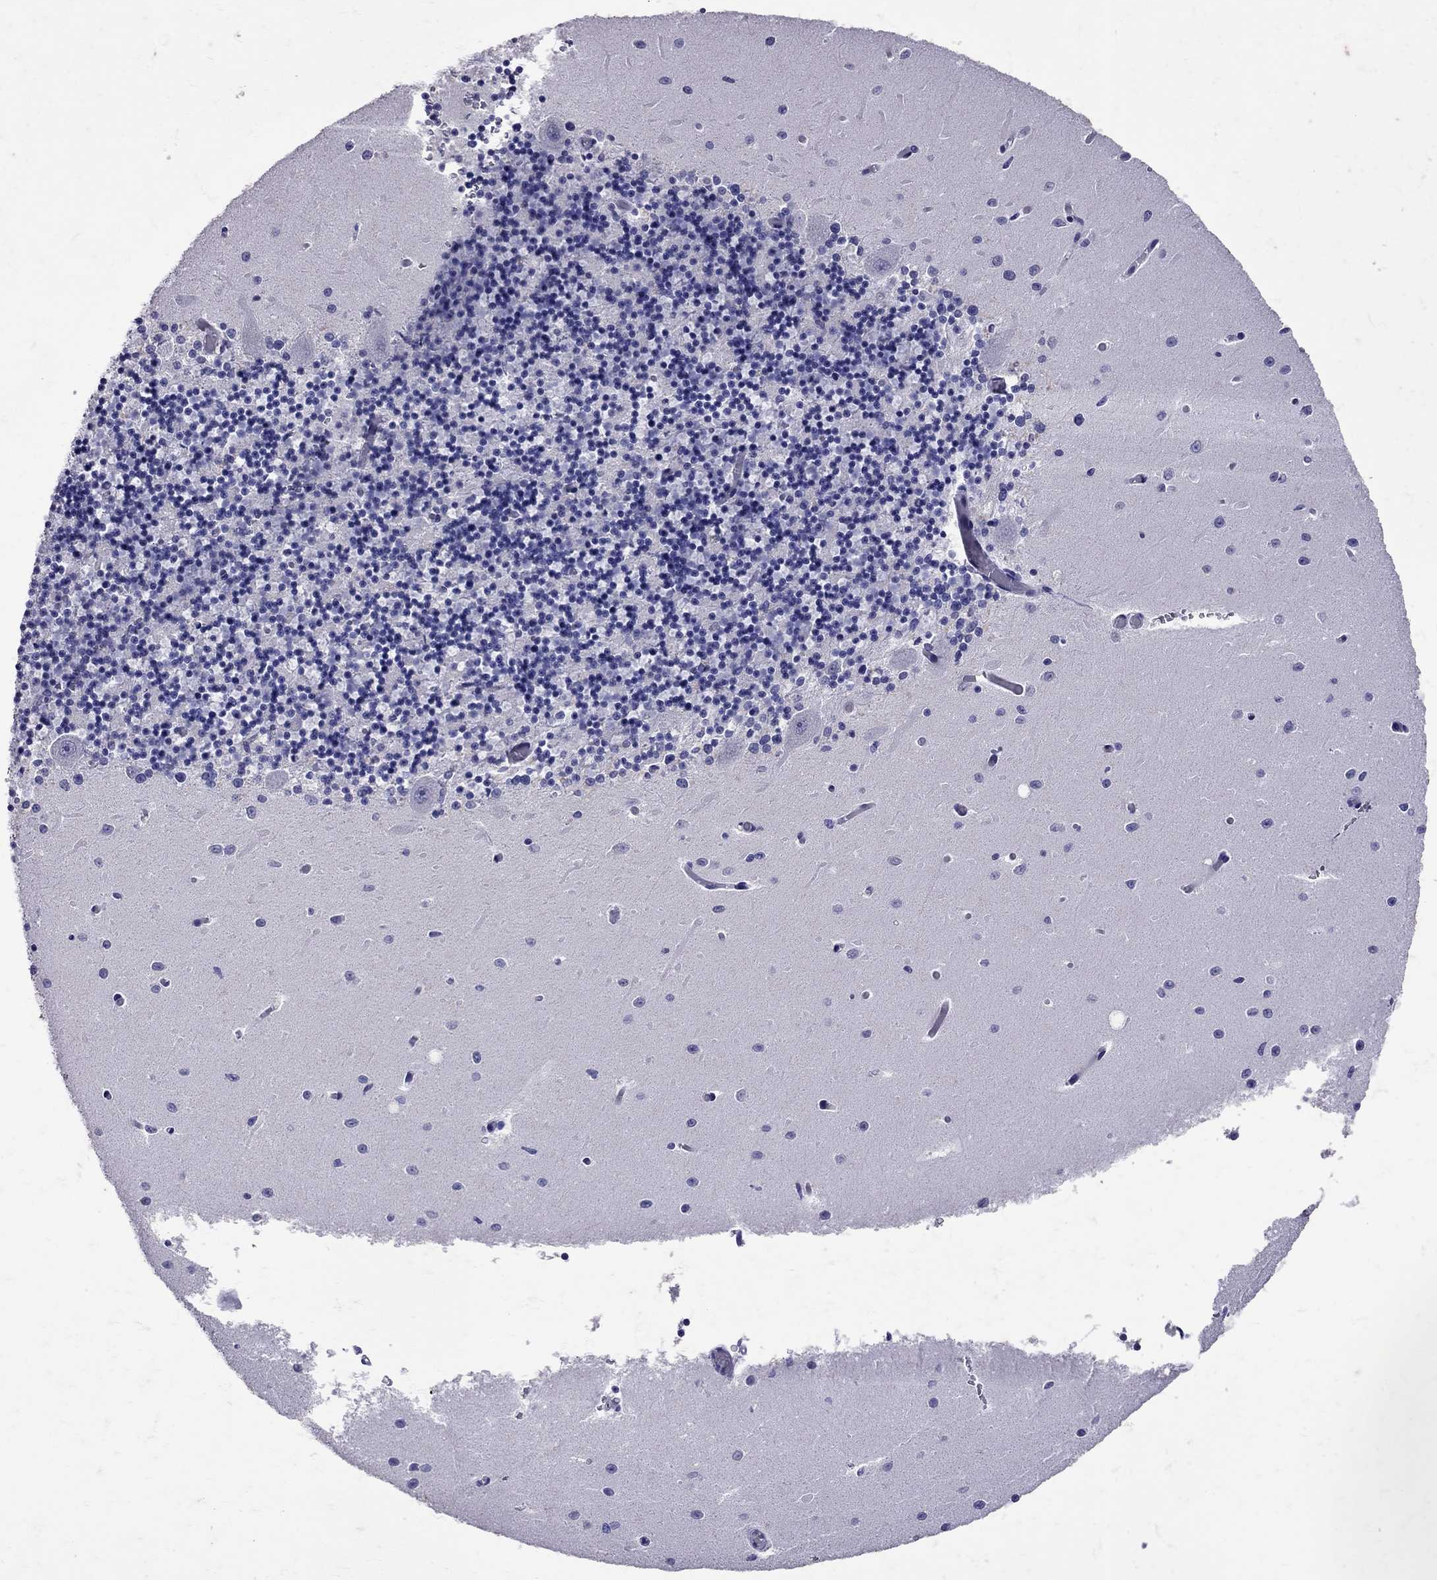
{"staining": {"intensity": "negative", "quantity": "none", "location": "none"}, "tissue": "cerebellum", "cell_type": "Cells in granular layer", "image_type": "normal", "snomed": [{"axis": "morphology", "description": "Normal tissue, NOS"}, {"axis": "topography", "description": "Cerebellum"}], "caption": "Human cerebellum stained for a protein using IHC shows no positivity in cells in granular layer.", "gene": "SST", "patient": {"sex": "female", "age": 64}}